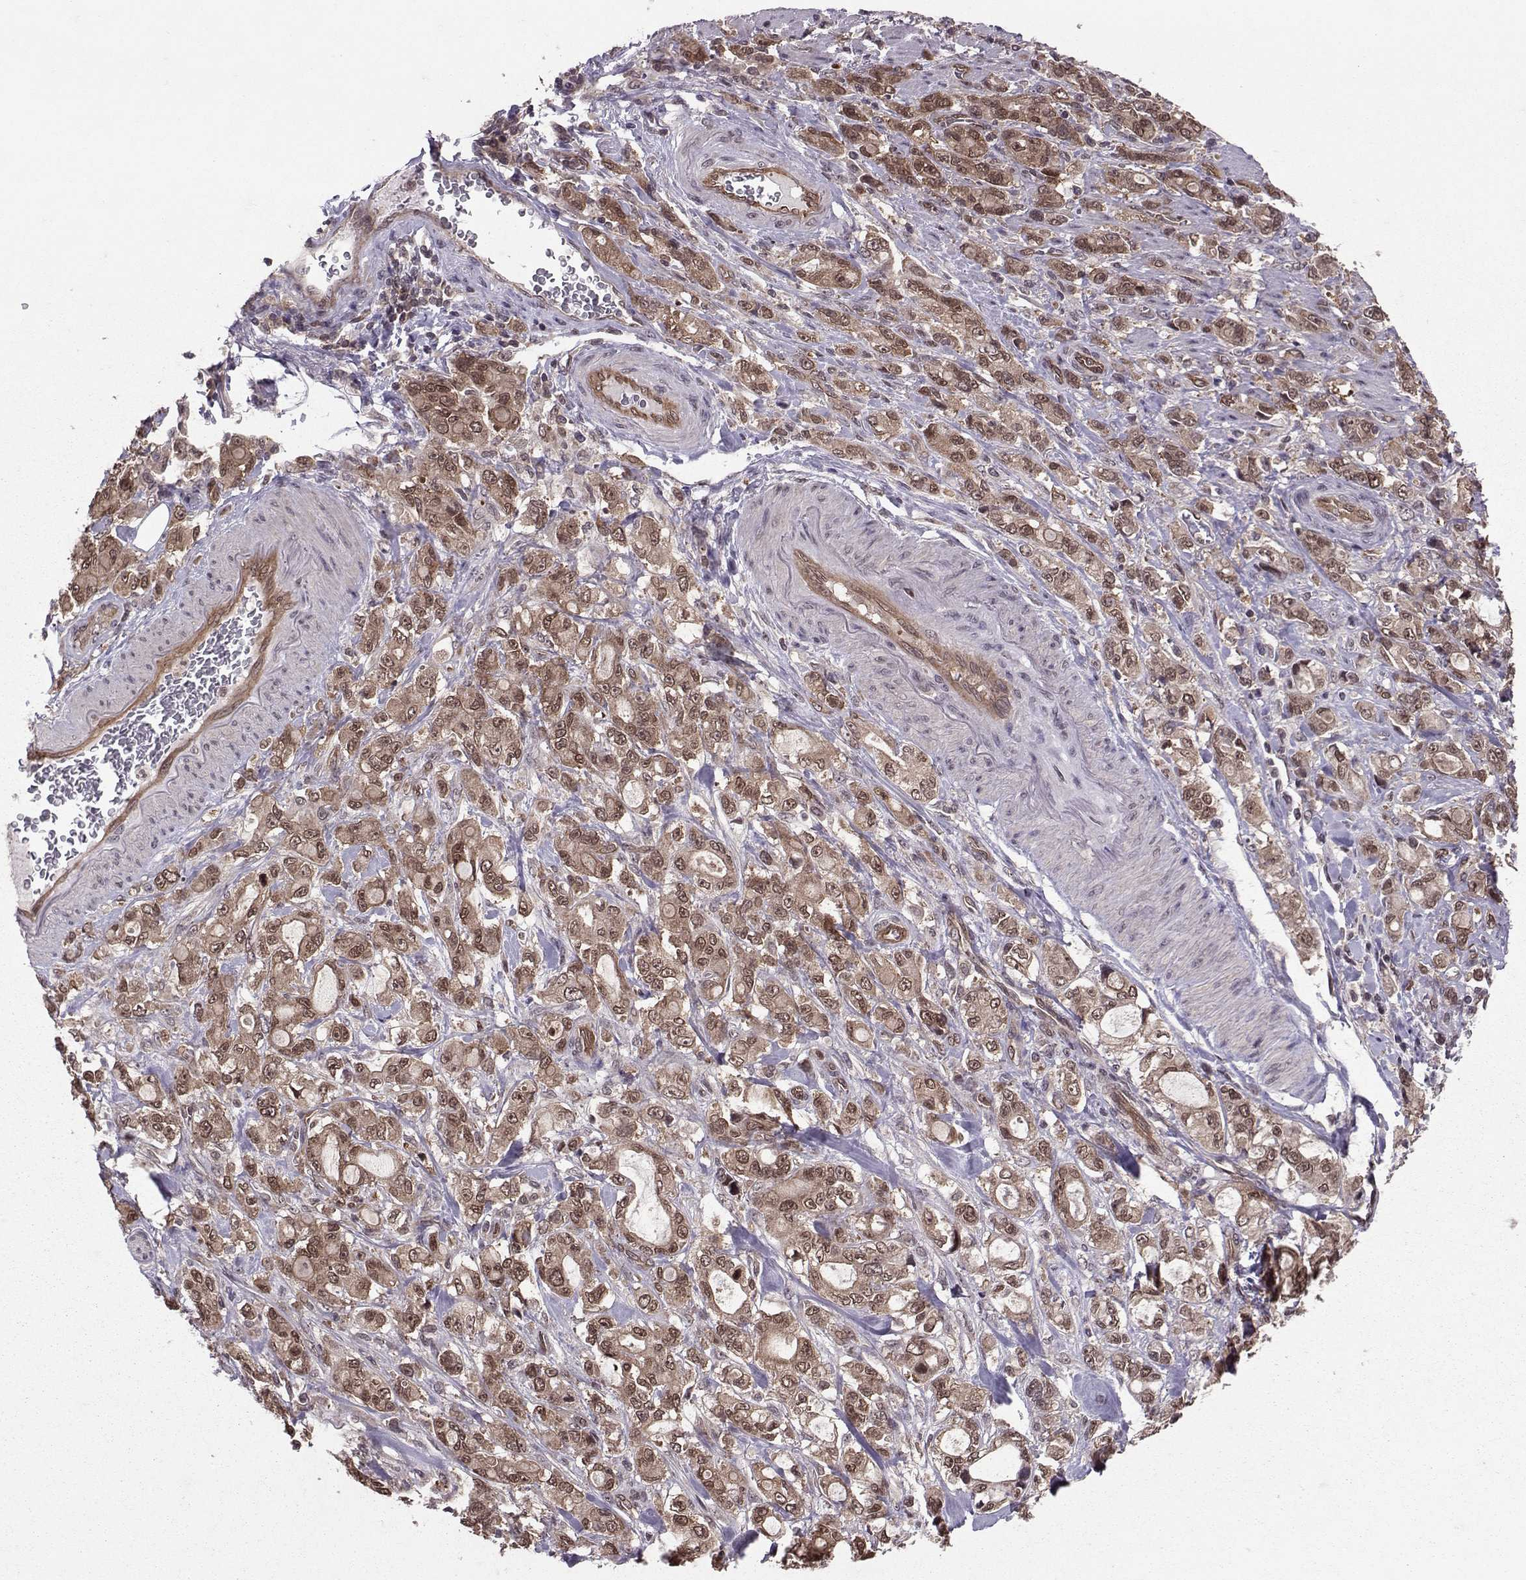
{"staining": {"intensity": "weak", "quantity": ">75%", "location": "cytoplasmic/membranous,nuclear"}, "tissue": "stomach cancer", "cell_type": "Tumor cells", "image_type": "cancer", "snomed": [{"axis": "morphology", "description": "Adenocarcinoma, NOS"}, {"axis": "topography", "description": "Stomach"}], "caption": "IHC of human stomach cancer exhibits low levels of weak cytoplasmic/membranous and nuclear staining in about >75% of tumor cells. Immunohistochemistry stains the protein in brown and the nuclei are stained blue.", "gene": "PPP2R2A", "patient": {"sex": "male", "age": 63}}